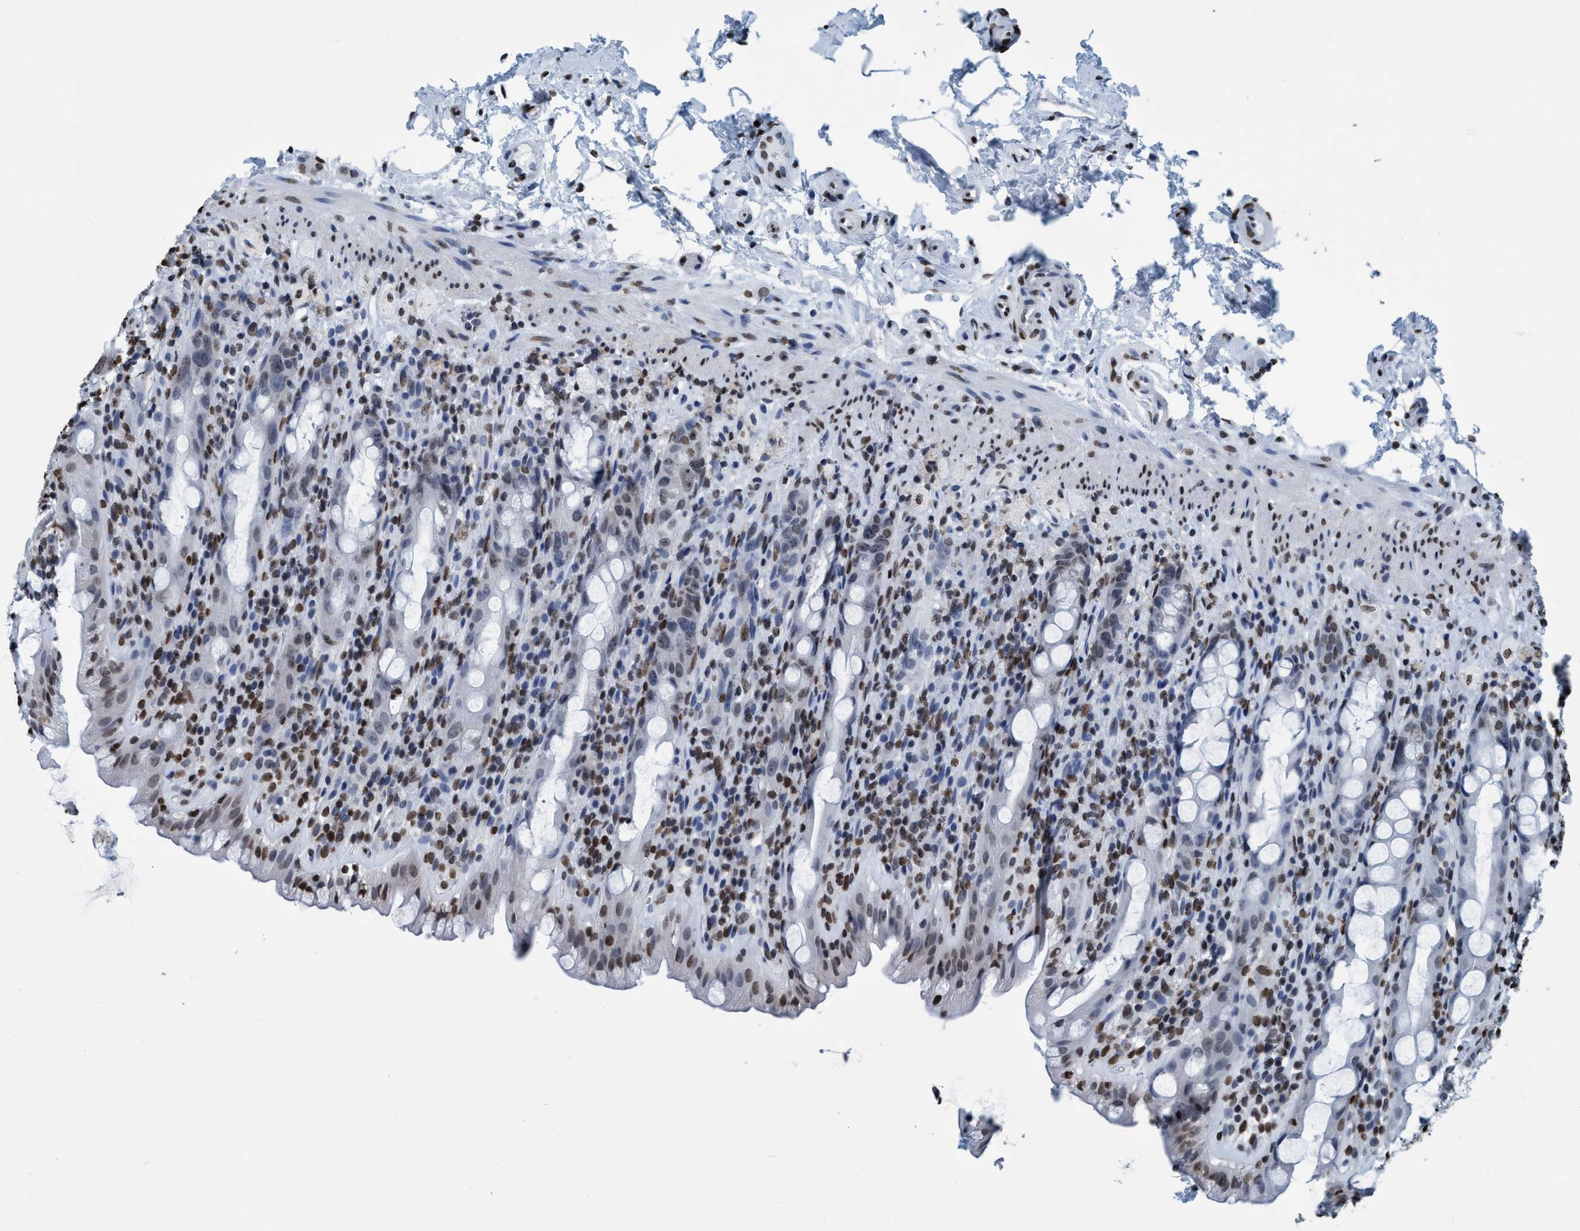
{"staining": {"intensity": "moderate", "quantity": "<25%", "location": "nuclear"}, "tissue": "rectum", "cell_type": "Glandular cells", "image_type": "normal", "snomed": [{"axis": "morphology", "description": "Normal tissue, NOS"}, {"axis": "topography", "description": "Rectum"}], "caption": "IHC histopathology image of normal rectum: human rectum stained using immunohistochemistry (IHC) displays low levels of moderate protein expression localized specifically in the nuclear of glandular cells, appearing as a nuclear brown color.", "gene": "CCNE2", "patient": {"sex": "male", "age": 44}}